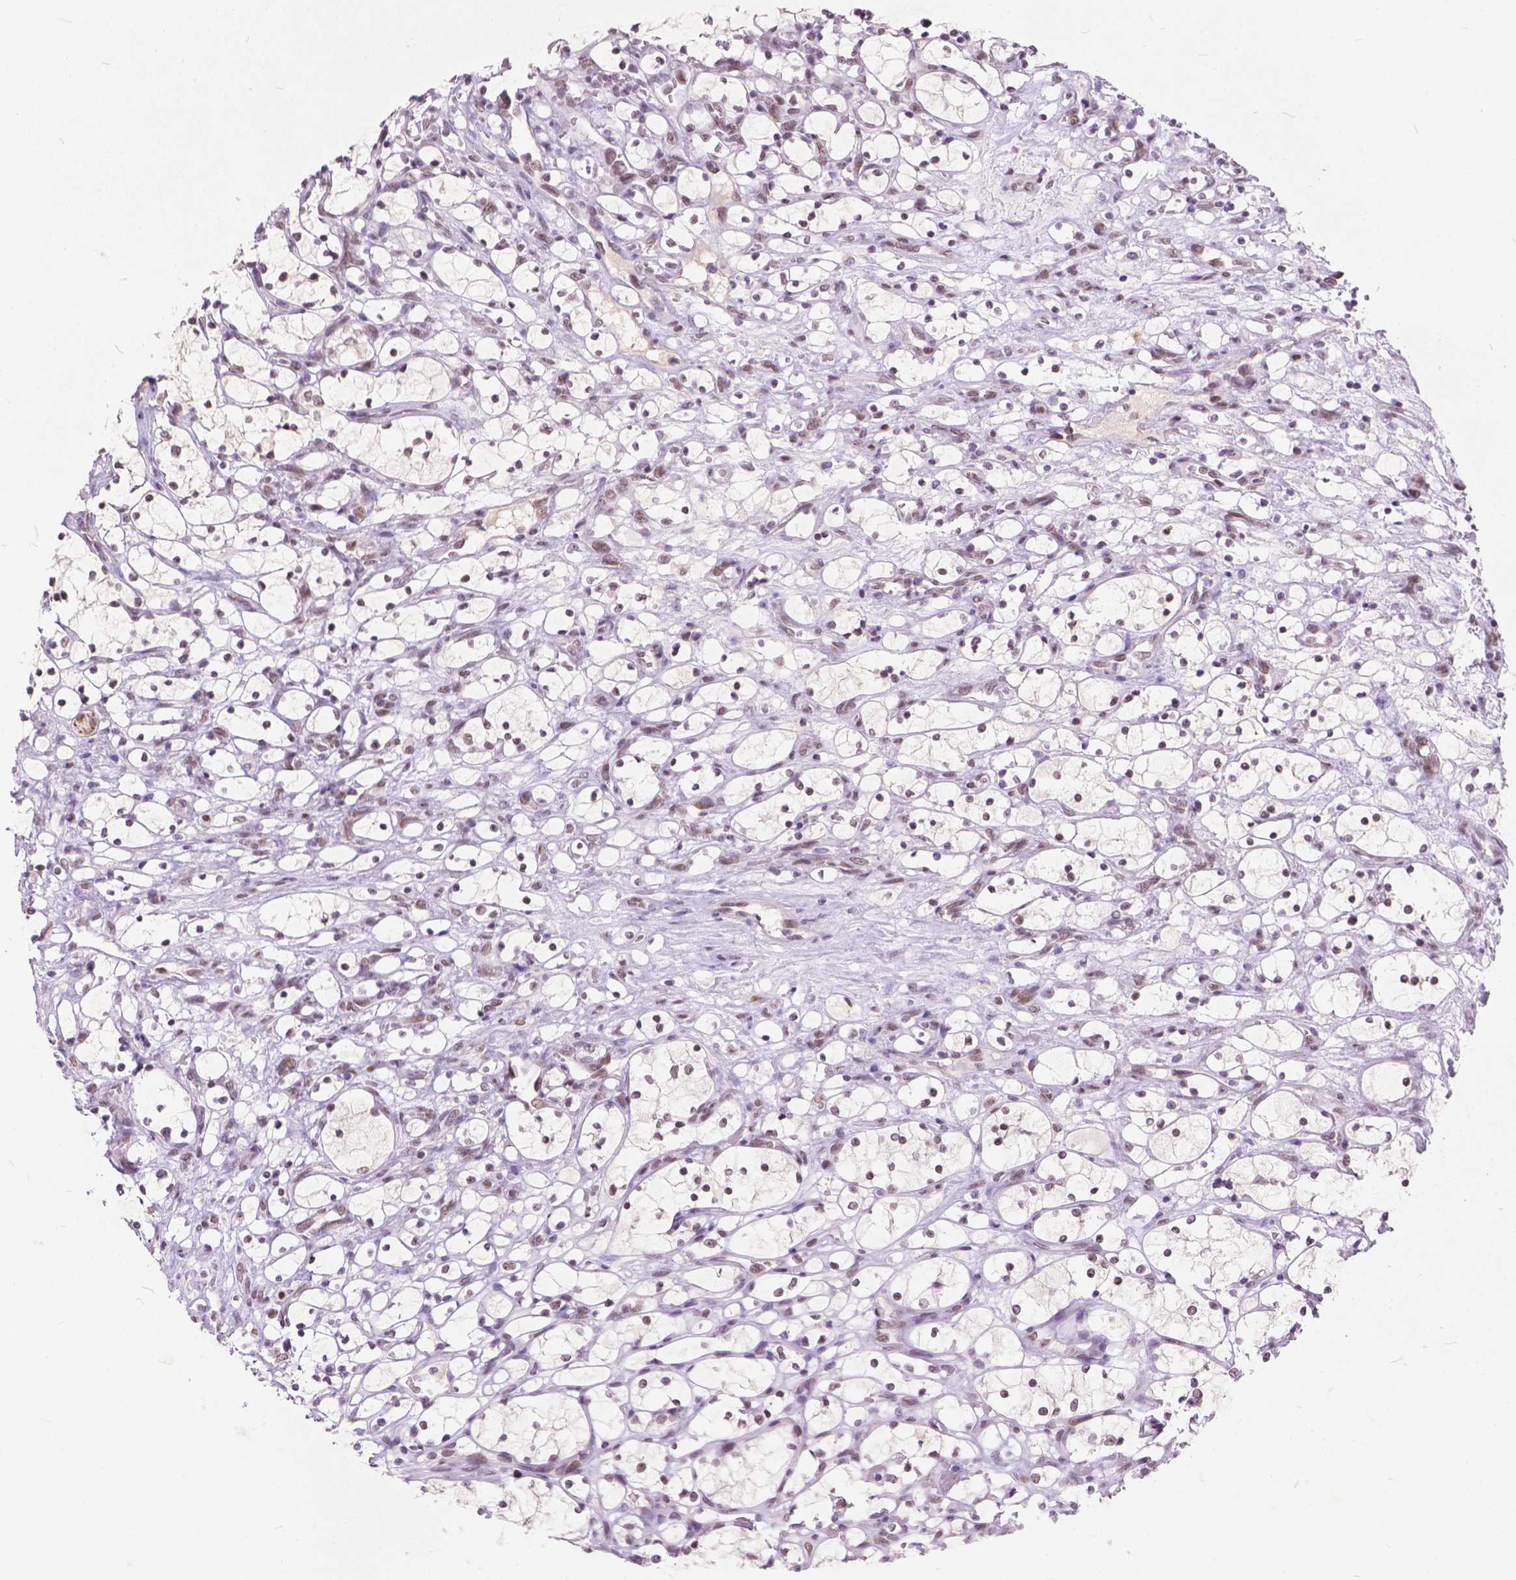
{"staining": {"intensity": "weak", "quantity": ">75%", "location": "nuclear"}, "tissue": "renal cancer", "cell_type": "Tumor cells", "image_type": "cancer", "snomed": [{"axis": "morphology", "description": "Adenocarcinoma, NOS"}, {"axis": "topography", "description": "Kidney"}], "caption": "A brown stain labels weak nuclear expression of a protein in human renal adenocarcinoma tumor cells.", "gene": "FAM53A", "patient": {"sex": "female", "age": 69}}